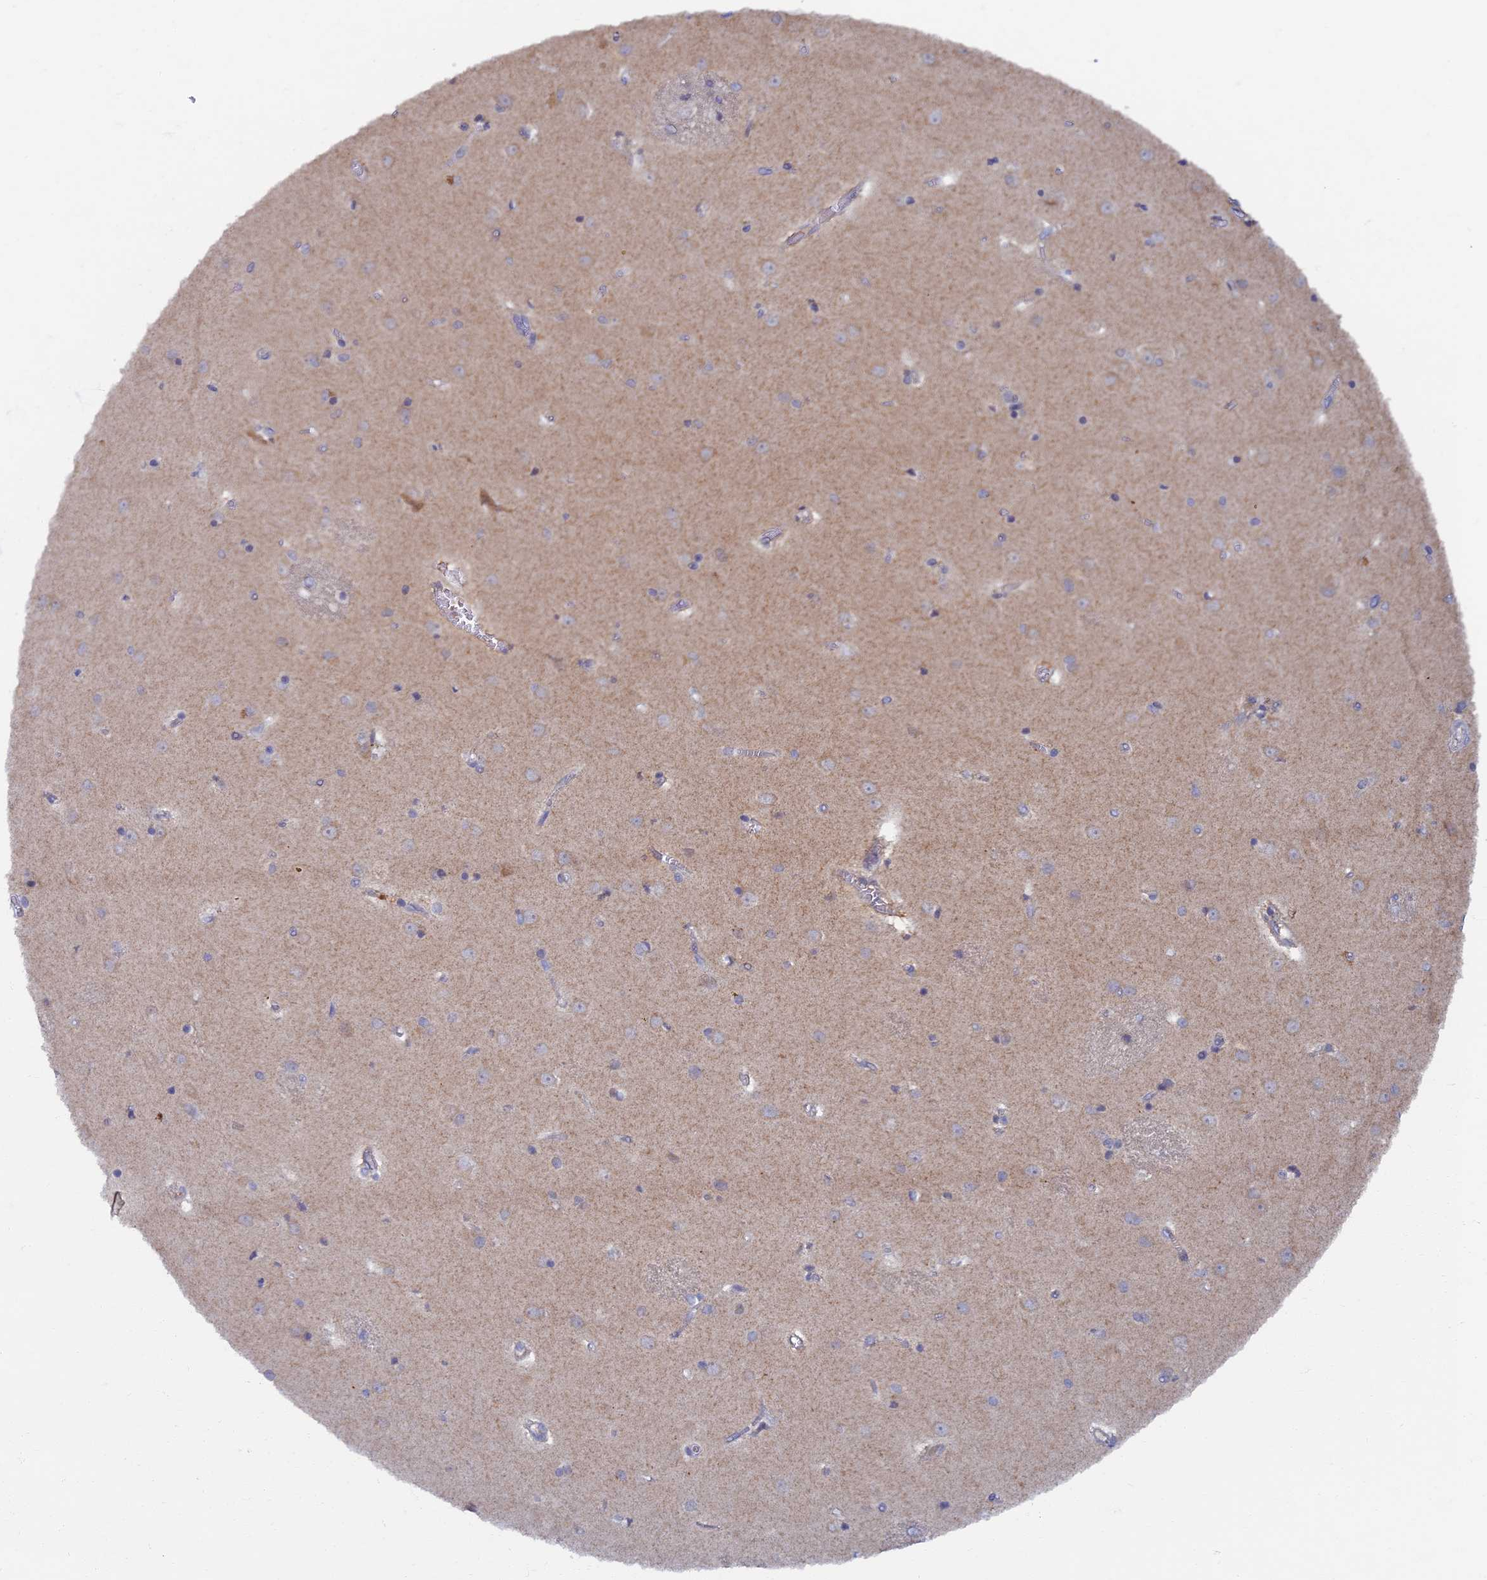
{"staining": {"intensity": "negative", "quantity": "none", "location": "none"}, "tissue": "caudate", "cell_type": "Glial cells", "image_type": "normal", "snomed": [{"axis": "morphology", "description": "Normal tissue, NOS"}, {"axis": "topography", "description": "Lateral ventricle wall"}], "caption": "A high-resolution micrograph shows IHC staining of benign caudate, which demonstrates no significant expression in glial cells. (Stains: DAB immunohistochemistry with hematoxylin counter stain, Microscopy: brightfield microscopy at high magnification).", "gene": "RSPH3", "patient": {"sex": "male", "age": 37}}